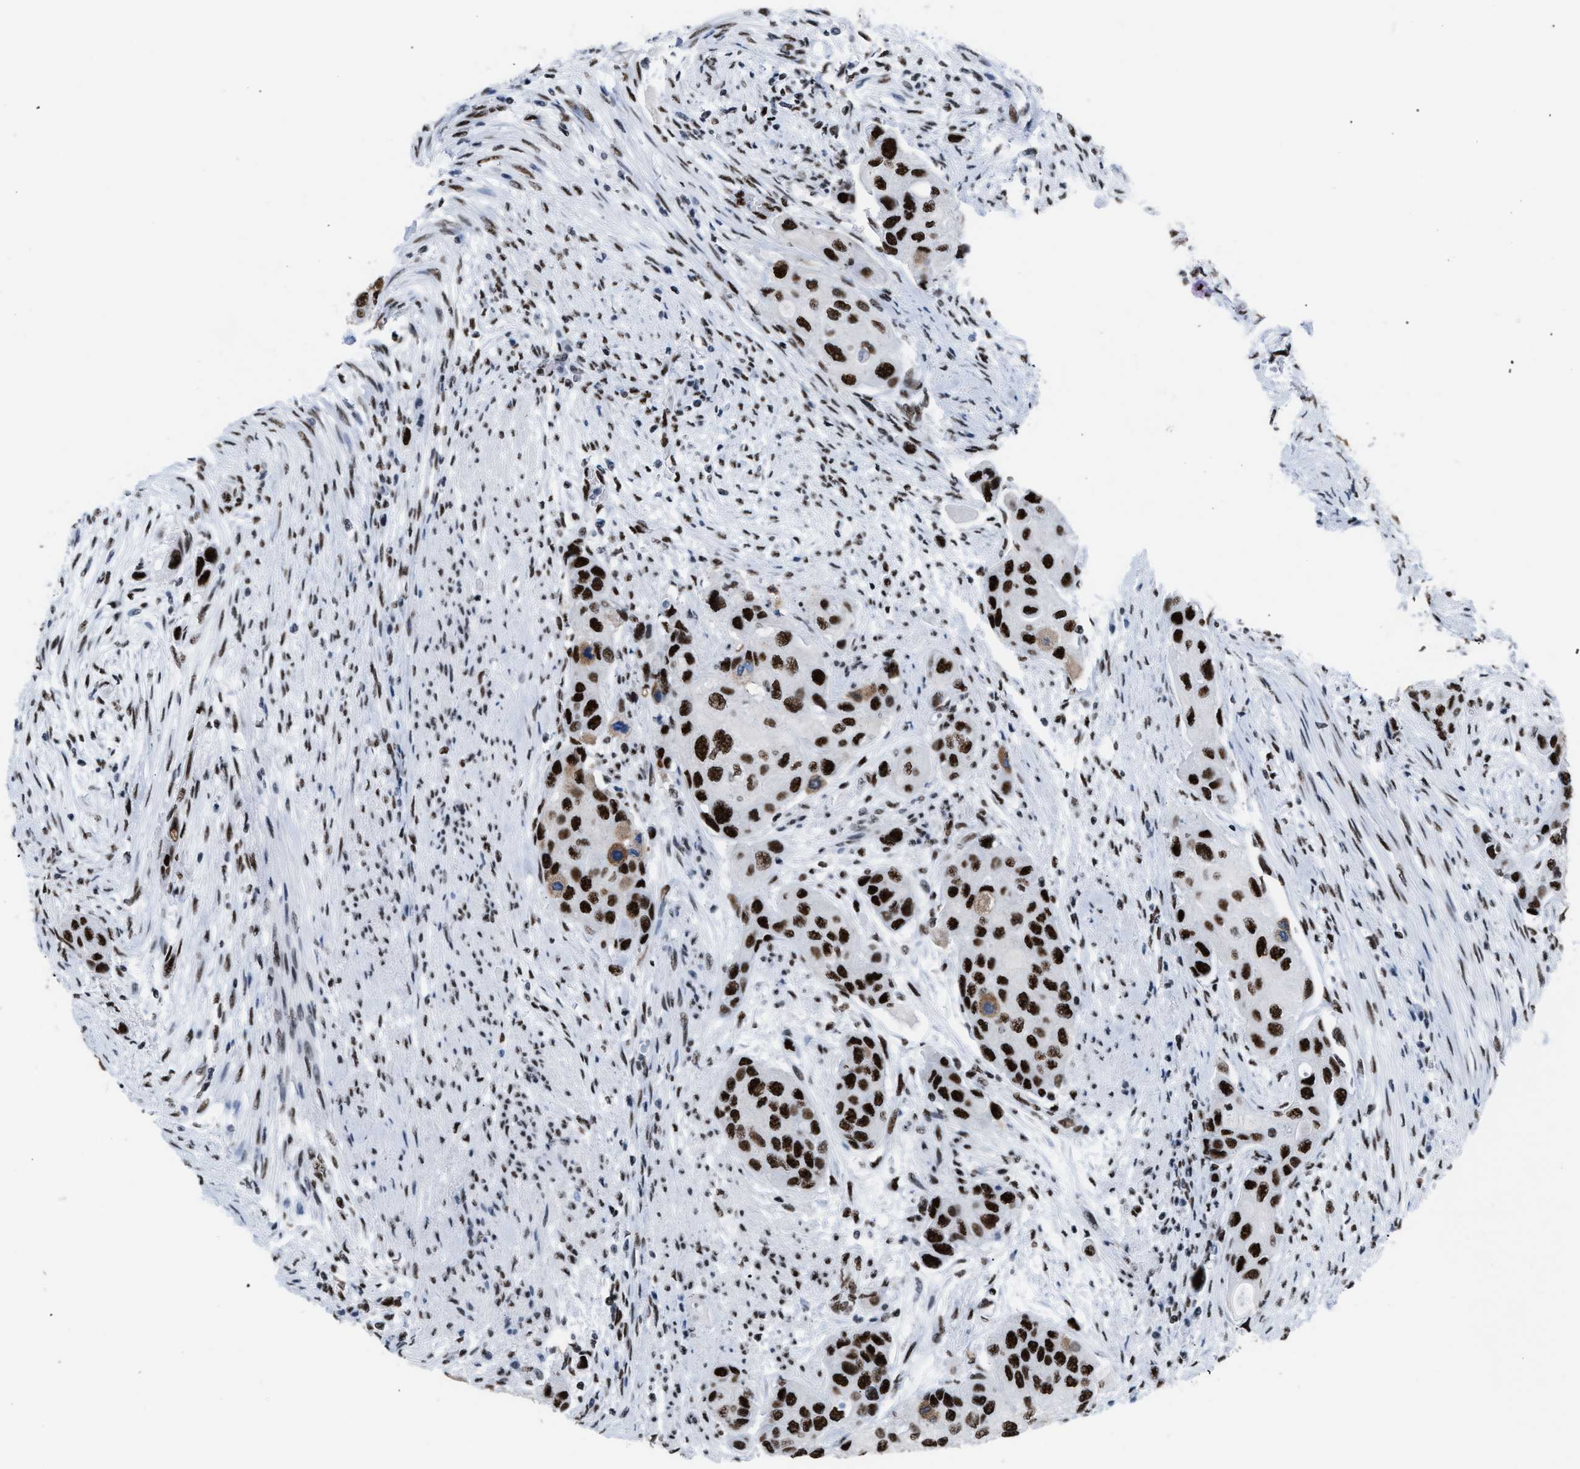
{"staining": {"intensity": "strong", "quantity": ">75%", "location": "nuclear"}, "tissue": "urothelial cancer", "cell_type": "Tumor cells", "image_type": "cancer", "snomed": [{"axis": "morphology", "description": "Urothelial carcinoma, High grade"}, {"axis": "topography", "description": "Urinary bladder"}], "caption": "An image showing strong nuclear staining in about >75% of tumor cells in urothelial cancer, as visualized by brown immunohistochemical staining.", "gene": "CCAR2", "patient": {"sex": "female", "age": 56}}